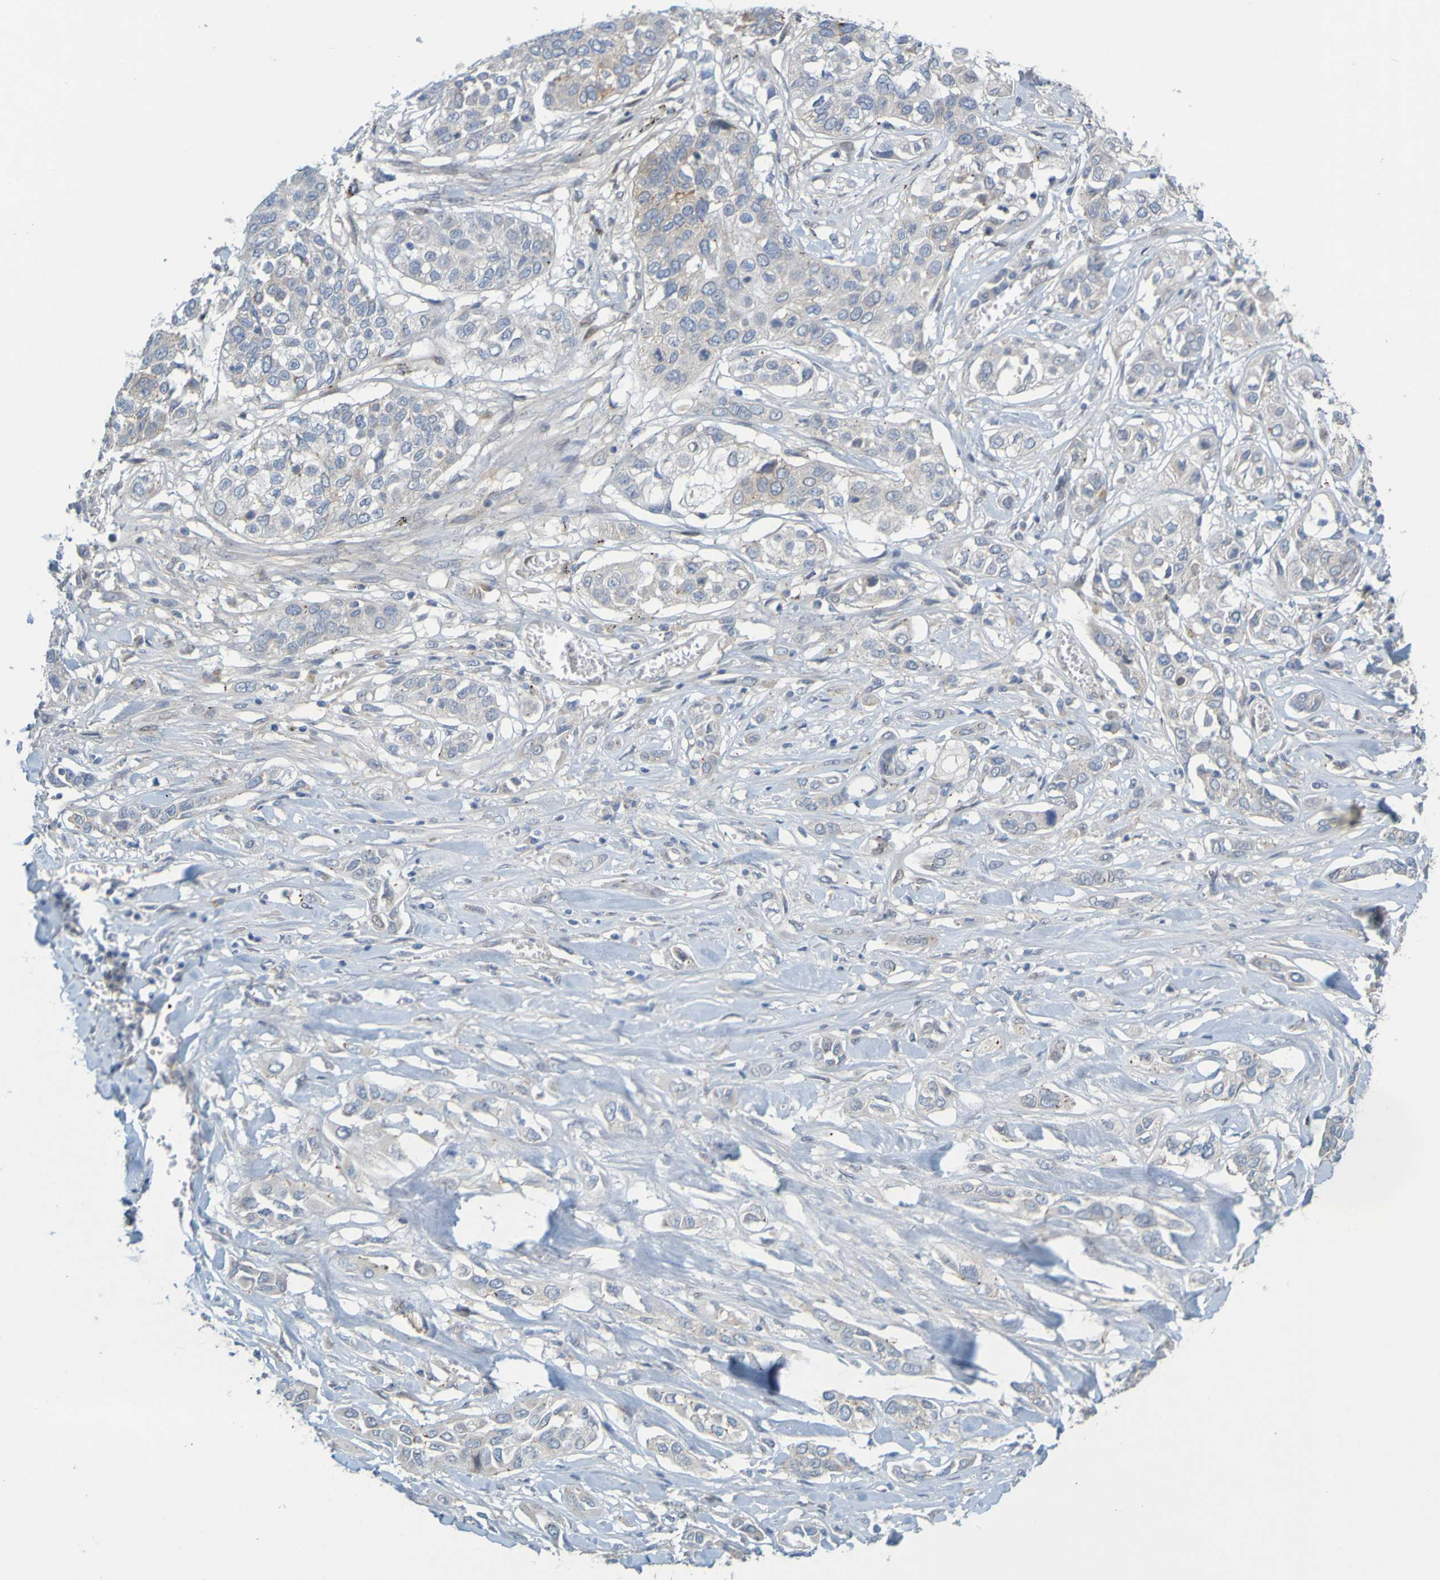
{"staining": {"intensity": "weak", "quantity": "<25%", "location": "cytoplasmic/membranous"}, "tissue": "lung cancer", "cell_type": "Tumor cells", "image_type": "cancer", "snomed": [{"axis": "morphology", "description": "Squamous cell carcinoma, NOS"}, {"axis": "topography", "description": "Lung"}], "caption": "This photomicrograph is of lung squamous cell carcinoma stained with IHC to label a protein in brown with the nuclei are counter-stained blue. There is no staining in tumor cells.", "gene": "MAG", "patient": {"sex": "male", "age": 71}}